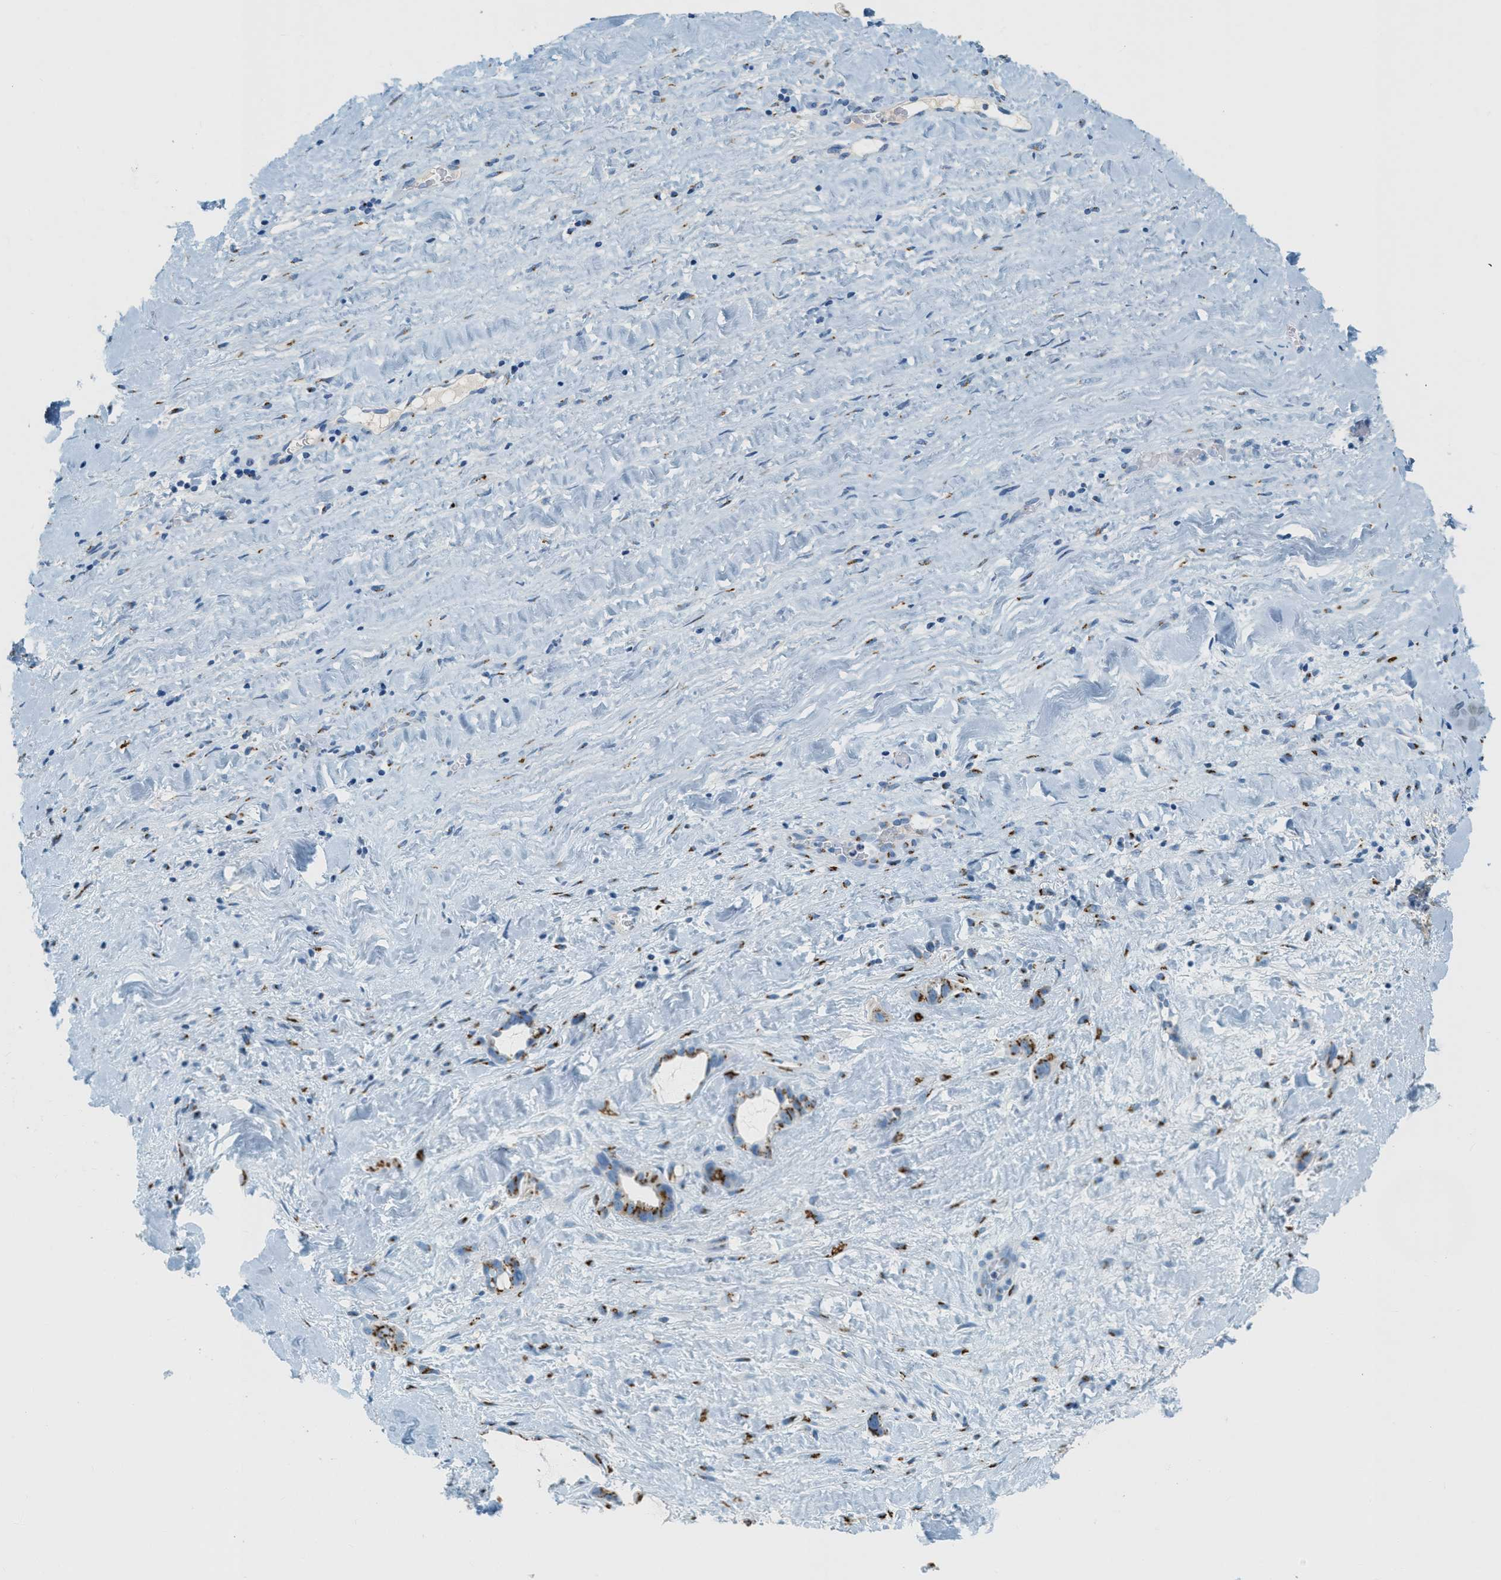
{"staining": {"intensity": "strong", "quantity": "<25%", "location": "cytoplasmic/membranous"}, "tissue": "liver cancer", "cell_type": "Tumor cells", "image_type": "cancer", "snomed": [{"axis": "morphology", "description": "Cholangiocarcinoma"}, {"axis": "topography", "description": "Liver"}], "caption": "About <25% of tumor cells in cholangiocarcinoma (liver) reveal strong cytoplasmic/membranous protein positivity as visualized by brown immunohistochemical staining.", "gene": "ENTPD4", "patient": {"sex": "female", "age": 65}}